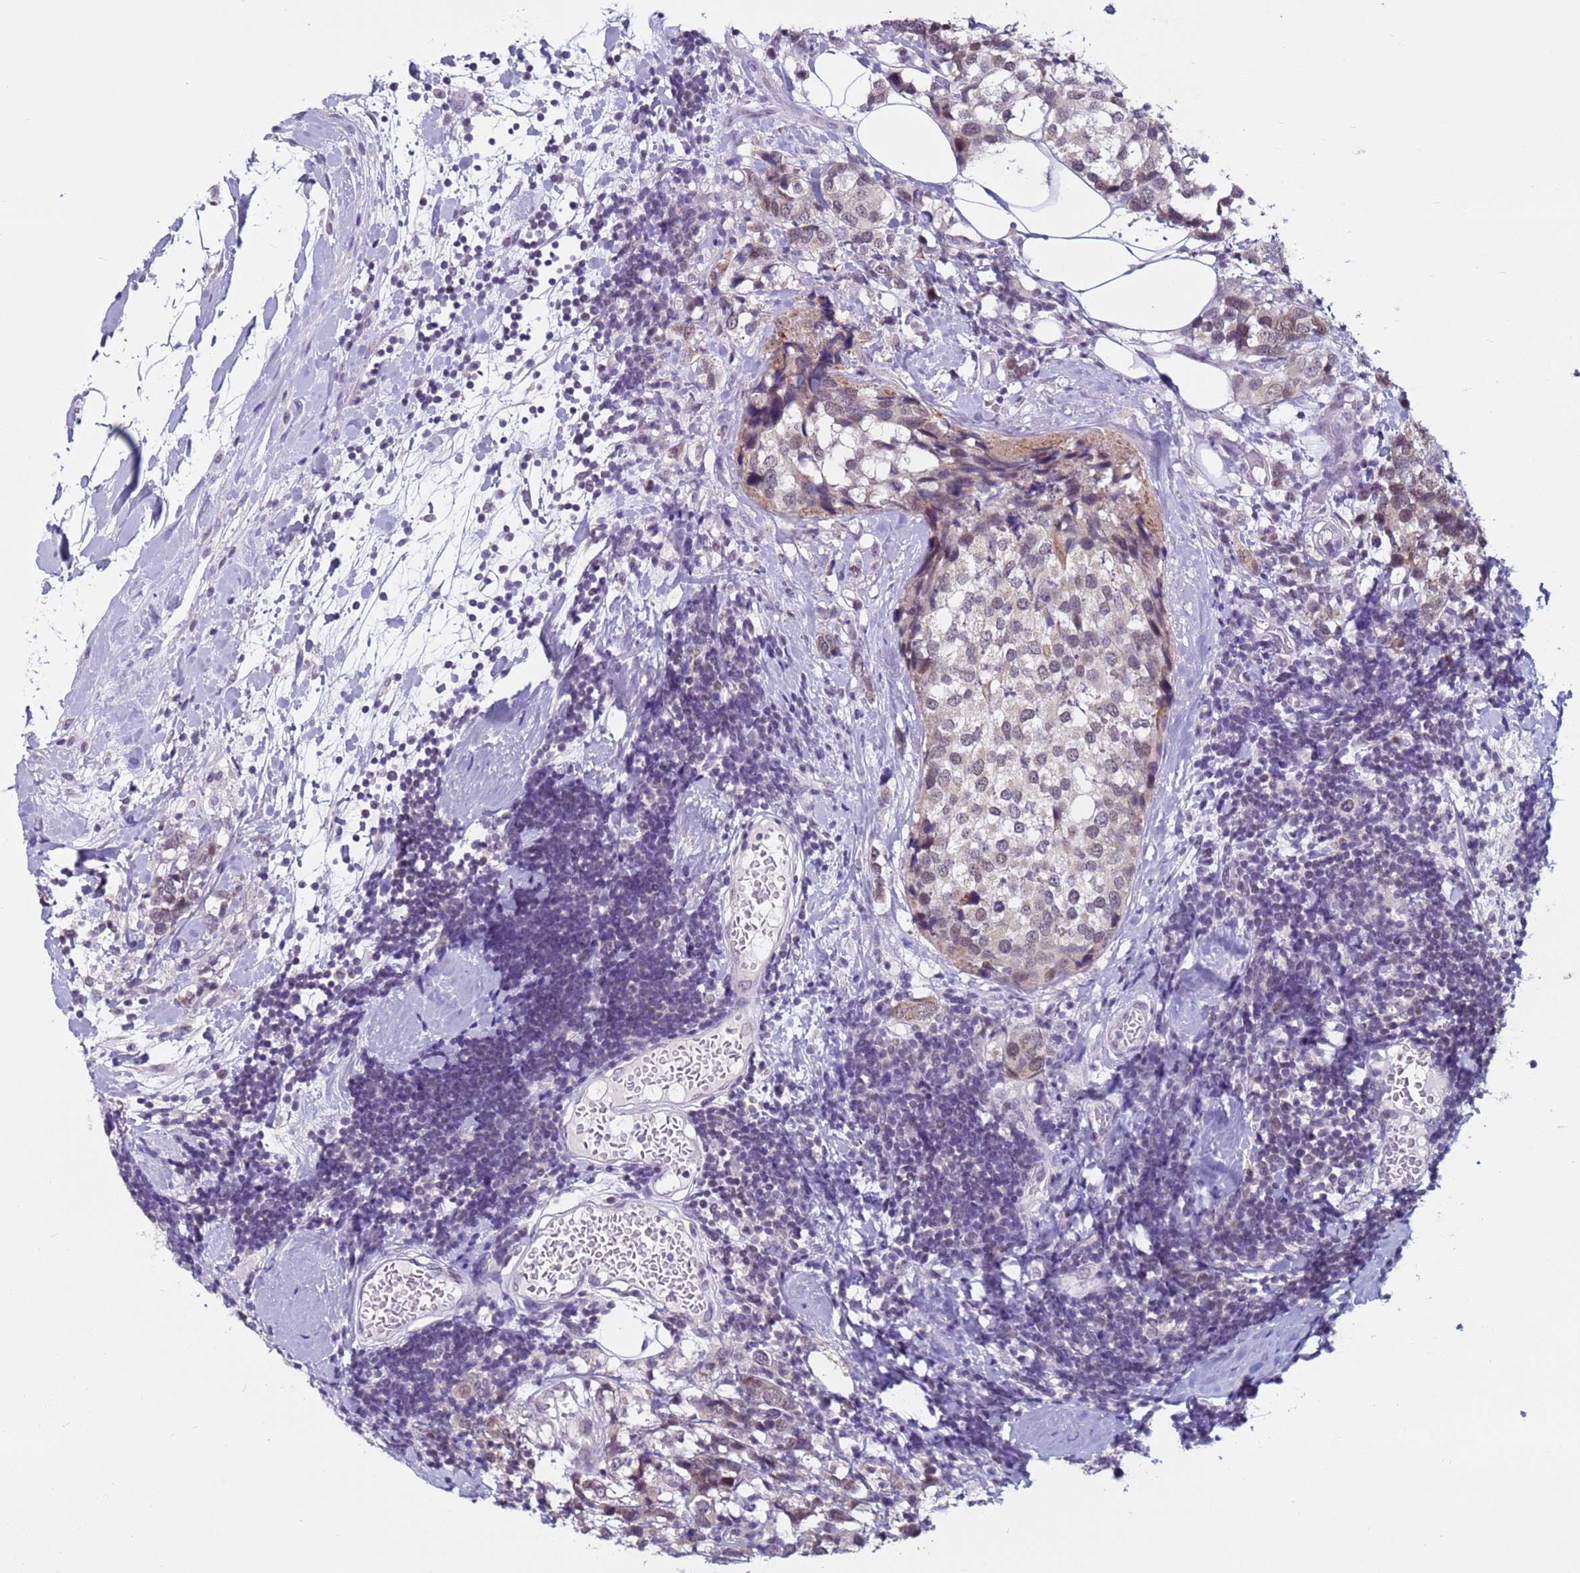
{"staining": {"intensity": "weak", "quantity": "<25%", "location": "cytoplasmic/membranous"}, "tissue": "breast cancer", "cell_type": "Tumor cells", "image_type": "cancer", "snomed": [{"axis": "morphology", "description": "Lobular carcinoma"}, {"axis": "topography", "description": "Breast"}], "caption": "IHC image of neoplastic tissue: human breast lobular carcinoma stained with DAB demonstrates no significant protein expression in tumor cells. (DAB (3,3'-diaminobenzidine) immunohistochemistry (IHC) visualized using brightfield microscopy, high magnification).", "gene": "CDK2AP2", "patient": {"sex": "female", "age": 59}}